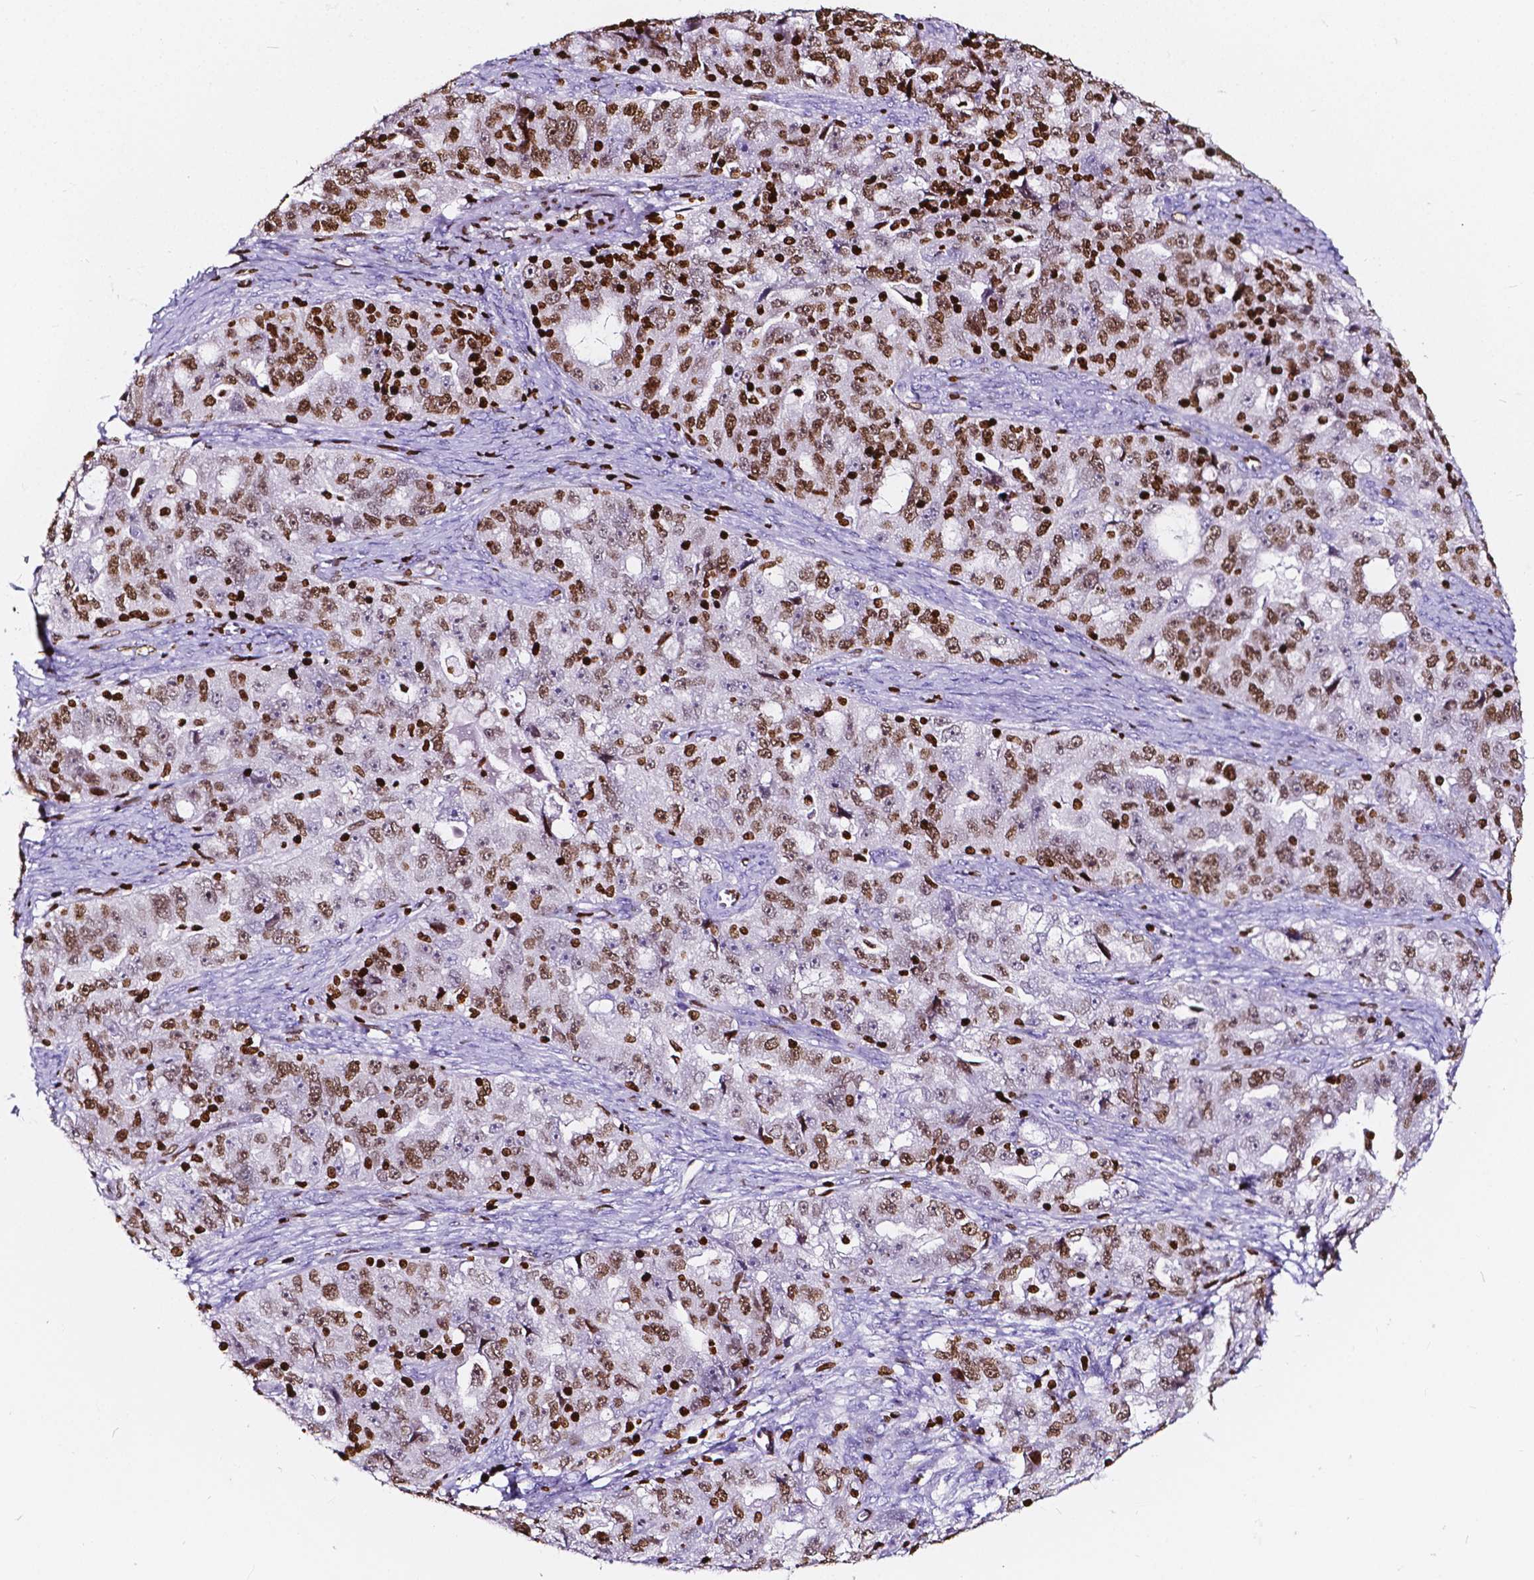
{"staining": {"intensity": "moderate", "quantity": ">75%", "location": "nuclear"}, "tissue": "ovarian cancer", "cell_type": "Tumor cells", "image_type": "cancer", "snomed": [{"axis": "morphology", "description": "Cystadenocarcinoma, serous, NOS"}, {"axis": "topography", "description": "Ovary"}], "caption": "Moderate nuclear staining for a protein is present in about >75% of tumor cells of ovarian cancer using IHC.", "gene": "CBY3", "patient": {"sex": "female", "age": 51}}